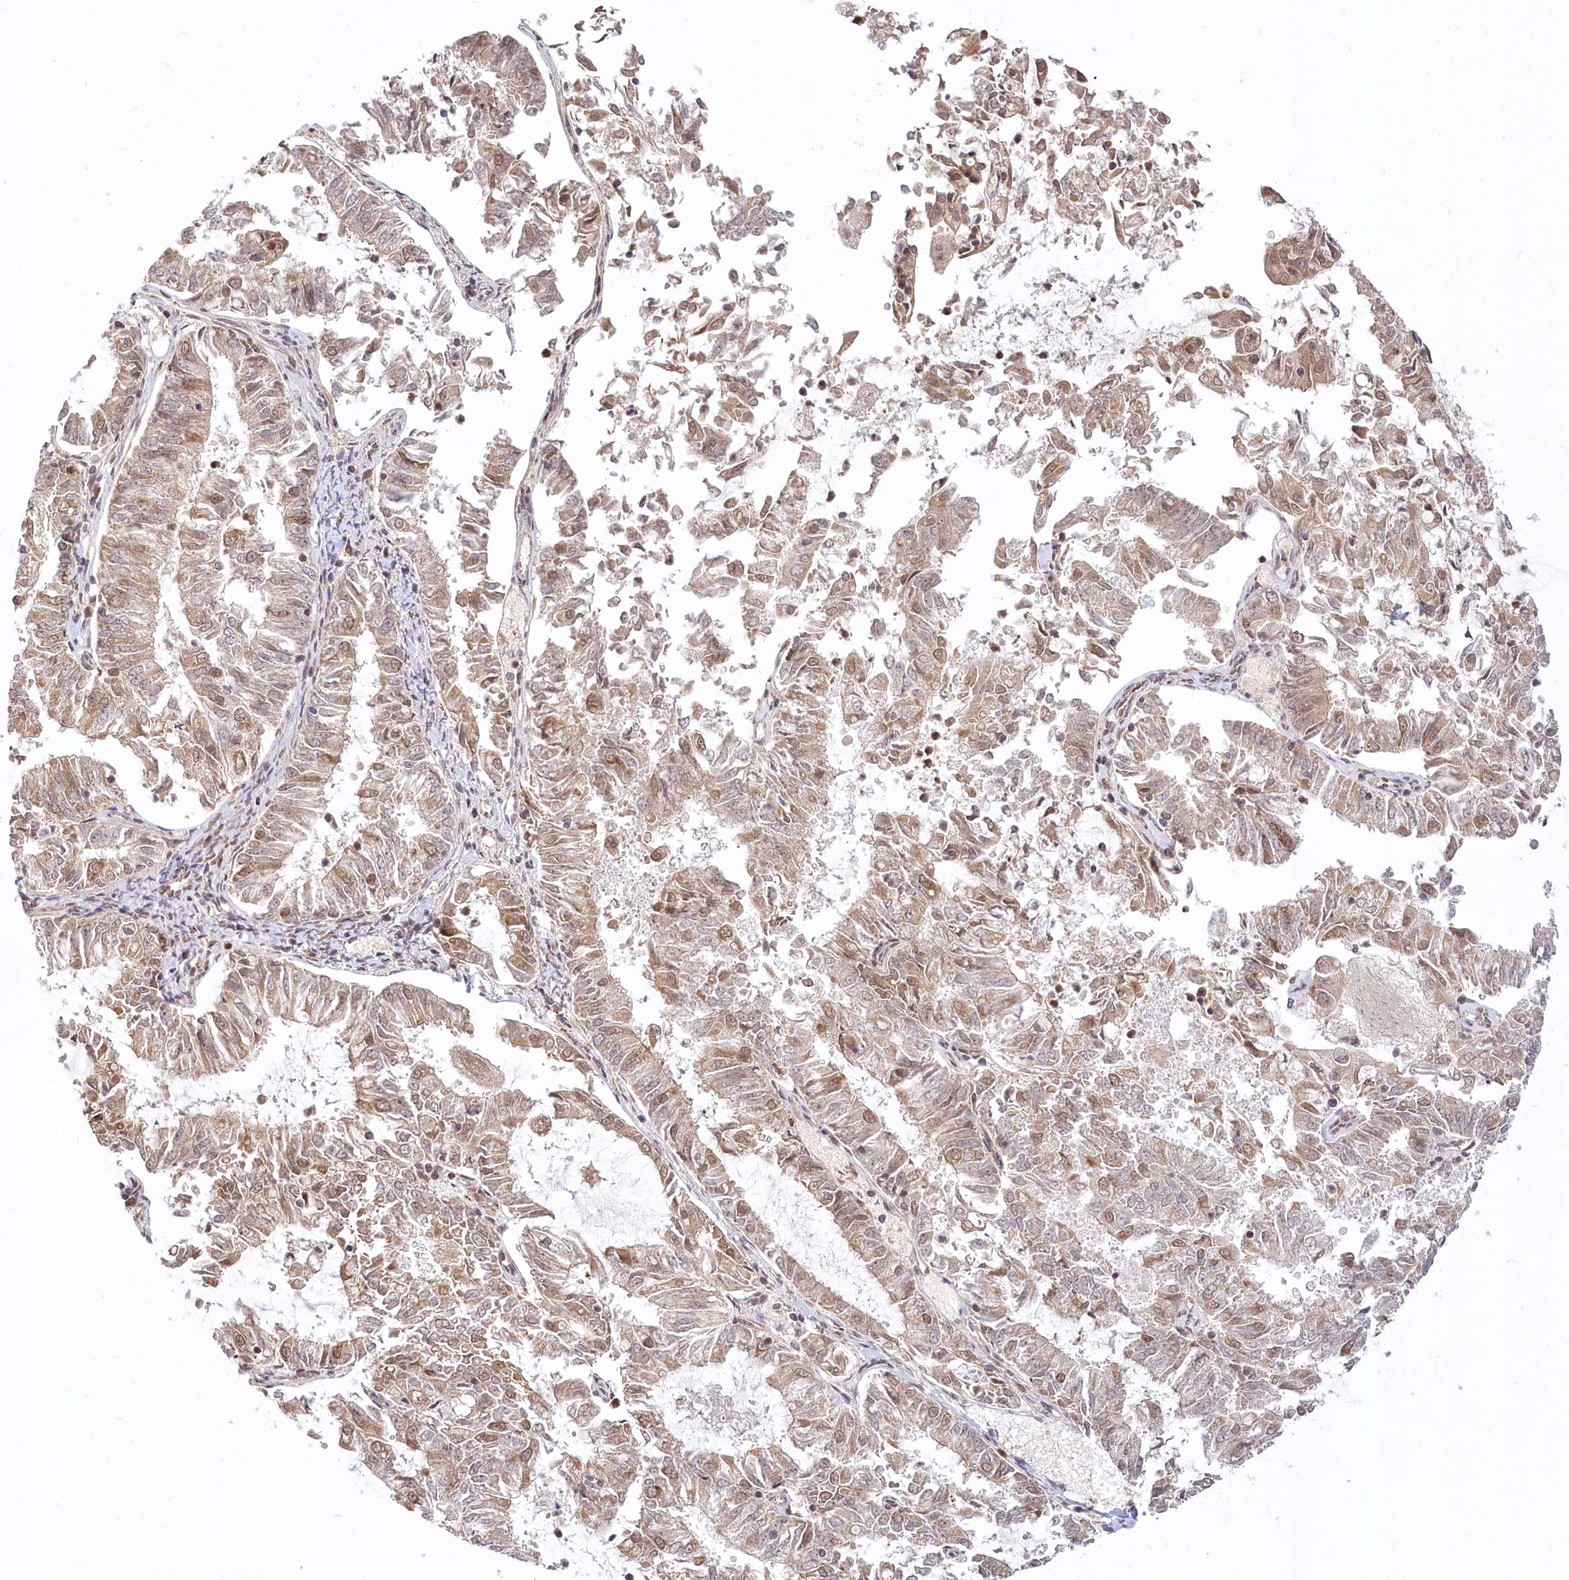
{"staining": {"intensity": "moderate", "quantity": "25%-75%", "location": "cytoplasmic/membranous,nuclear"}, "tissue": "endometrial cancer", "cell_type": "Tumor cells", "image_type": "cancer", "snomed": [{"axis": "morphology", "description": "Adenocarcinoma, NOS"}, {"axis": "topography", "description": "Endometrium"}], "caption": "Endometrial cancer was stained to show a protein in brown. There is medium levels of moderate cytoplasmic/membranous and nuclear staining in about 25%-75% of tumor cells.", "gene": "CEP70", "patient": {"sex": "female", "age": 57}}